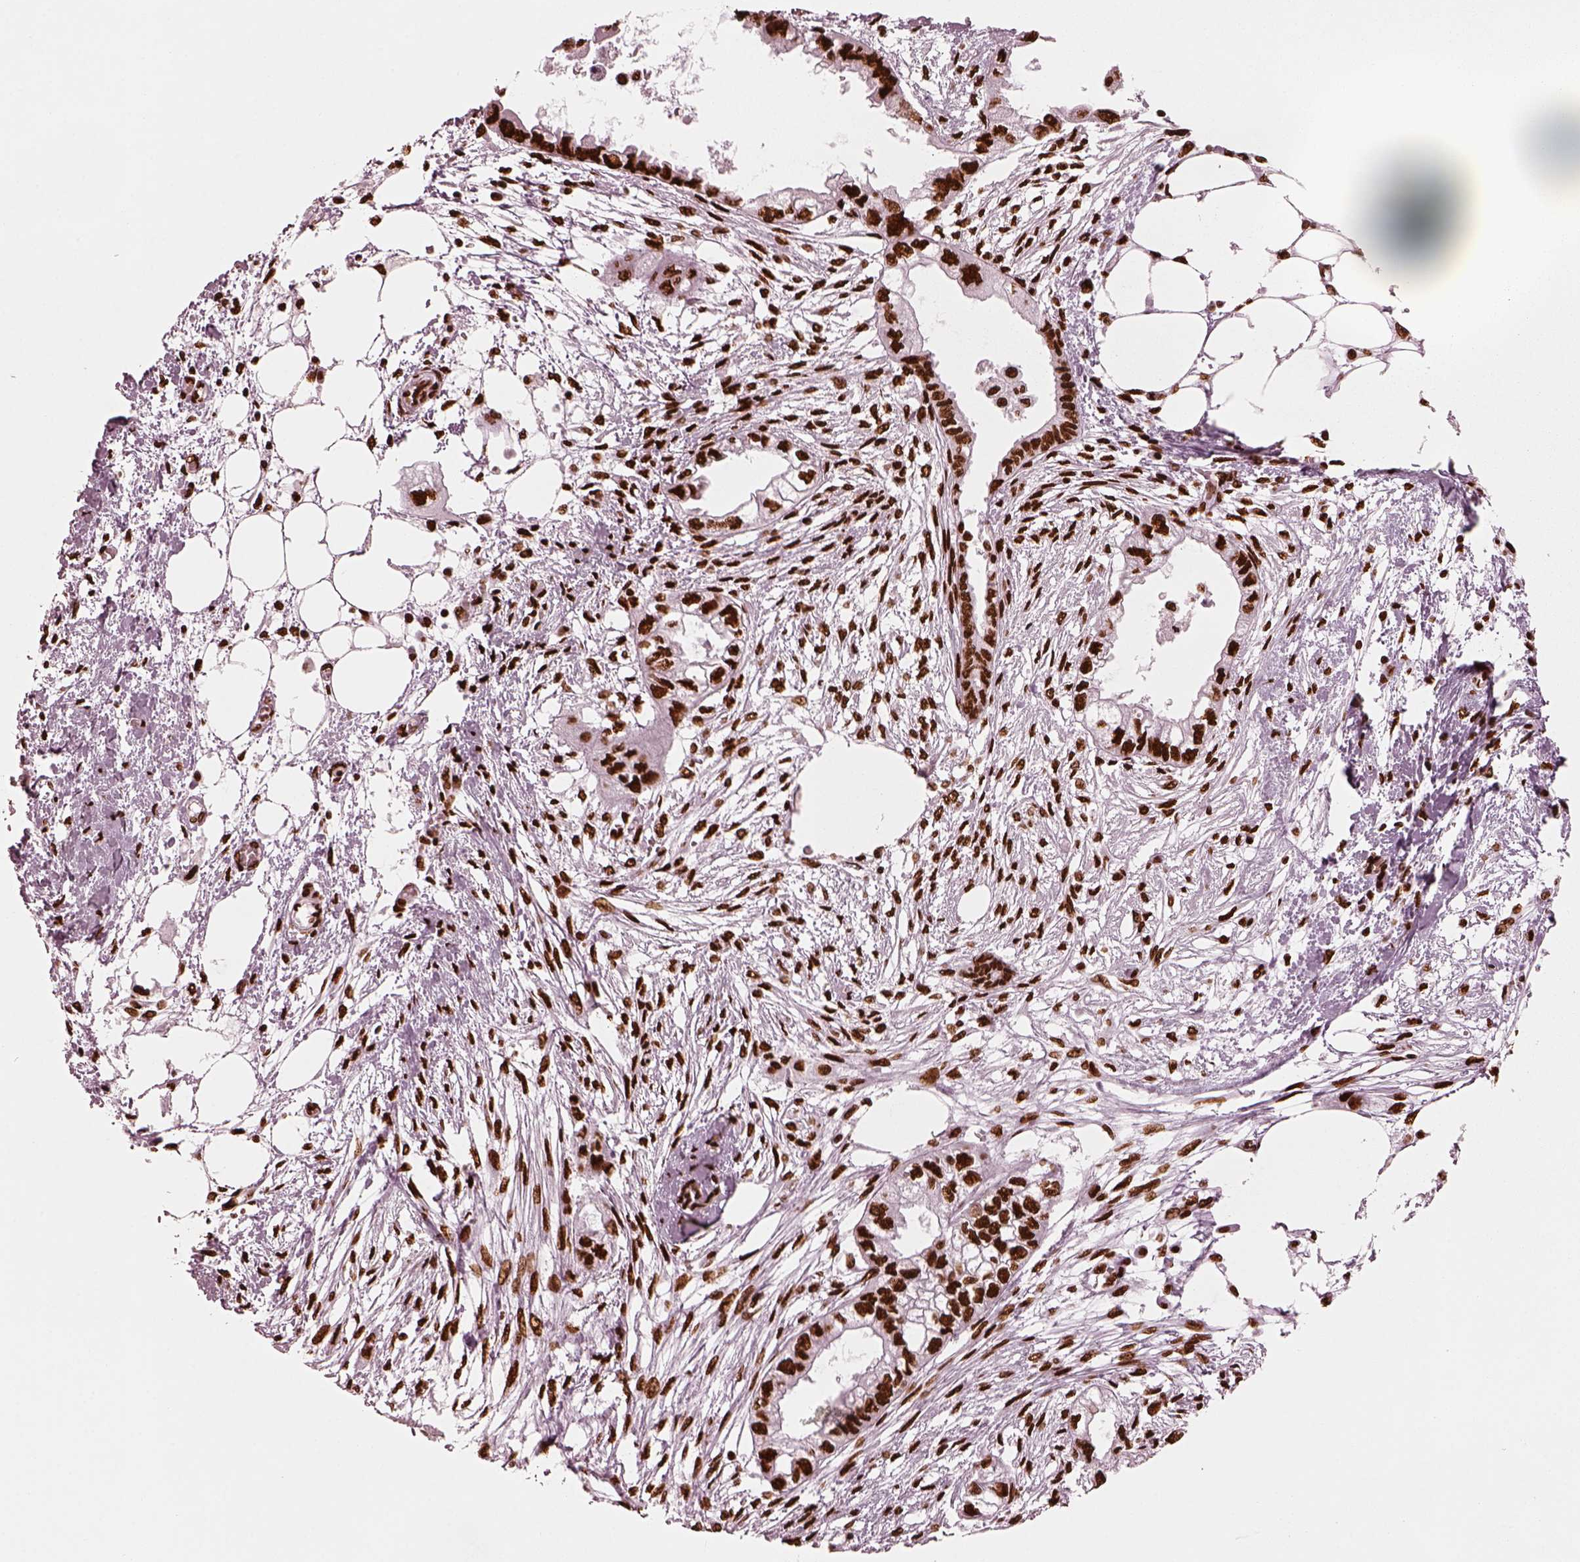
{"staining": {"intensity": "strong", "quantity": ">75%", "location": "nuclear"}, "tissue": "endometrial cancer", "cell_type": "Tumor cells", "image_type": "cancer", "snomed": [{"axis": "morphology", "description": "Adenocarcinoma, NOS"}, {"axis": "morphology", "description": "Adenocarcinoma, metastatic, NOS"}, {"axis": "topography", "description": "Adipose tissue"}, {"axis": "topography", "description": "Endometrium"}], "caption": "Tumor cells exhibit high levels of strong nuclear positivity in approximately >75% of cells in endometrial cancer (metastatic adenocarcinoma).", "gene": "CBFA2T3", "patient": {"sex": "female", "age": 67}}